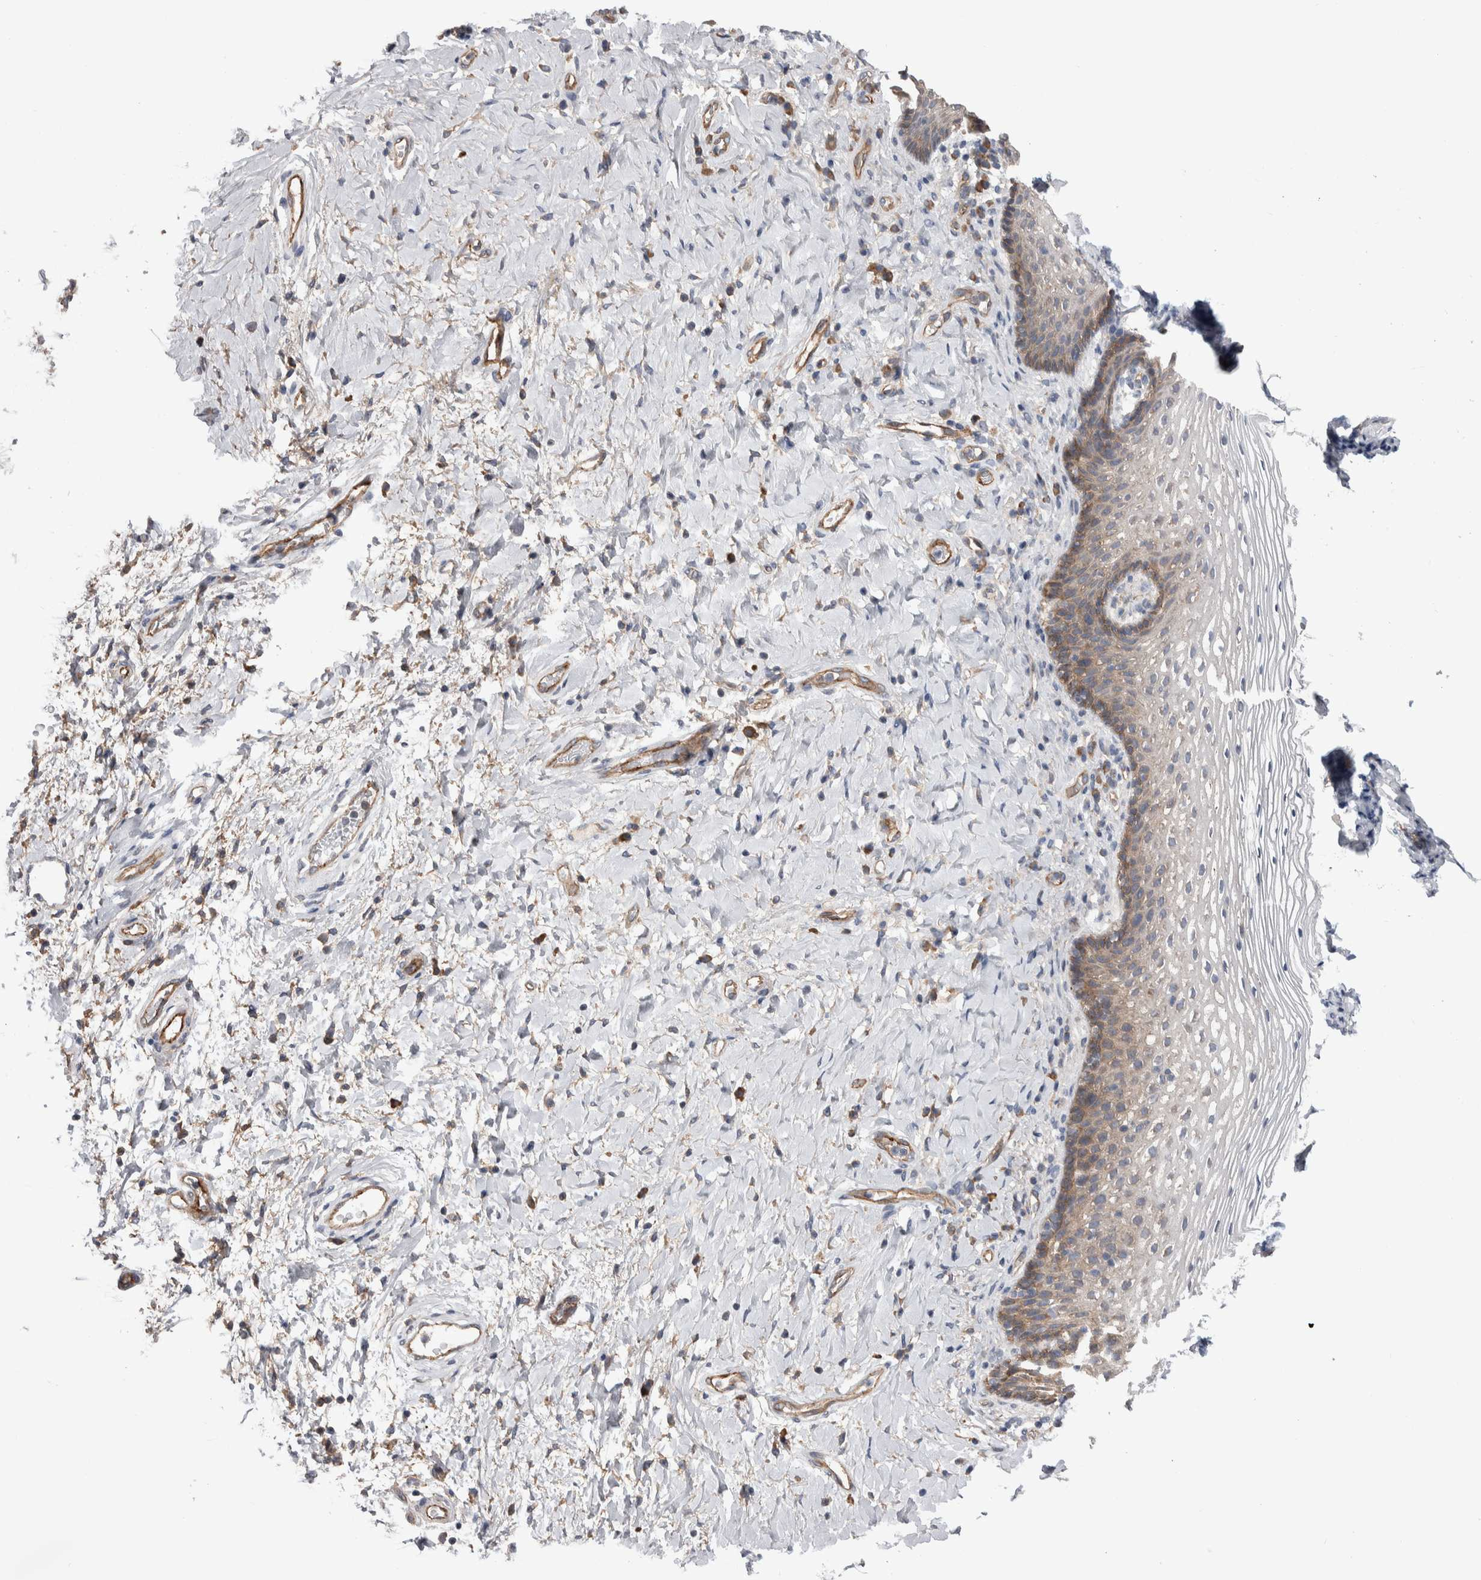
{"staining": {"intensity": "weak", "quantity": "<25%", "location": "cytoplasmic/membranous"}, "tissue": "vagina", "cell_type": "Squamous epithelial cells", "image_type": "normal", "snomed": [{"axis": "morphology", "description": "Normal tissue, NOS"}, {"axis": "topography", "description": "Vagina"}], "caption": "Squamous epithelial cells are negative for brown protein staining in normal vagina. The staining is performed using DAB brown chromogen with nuclei counter-stained in using hematoxylin.", "gene": "LIMA1", "patient": {"sex": "female", "age": 60}}